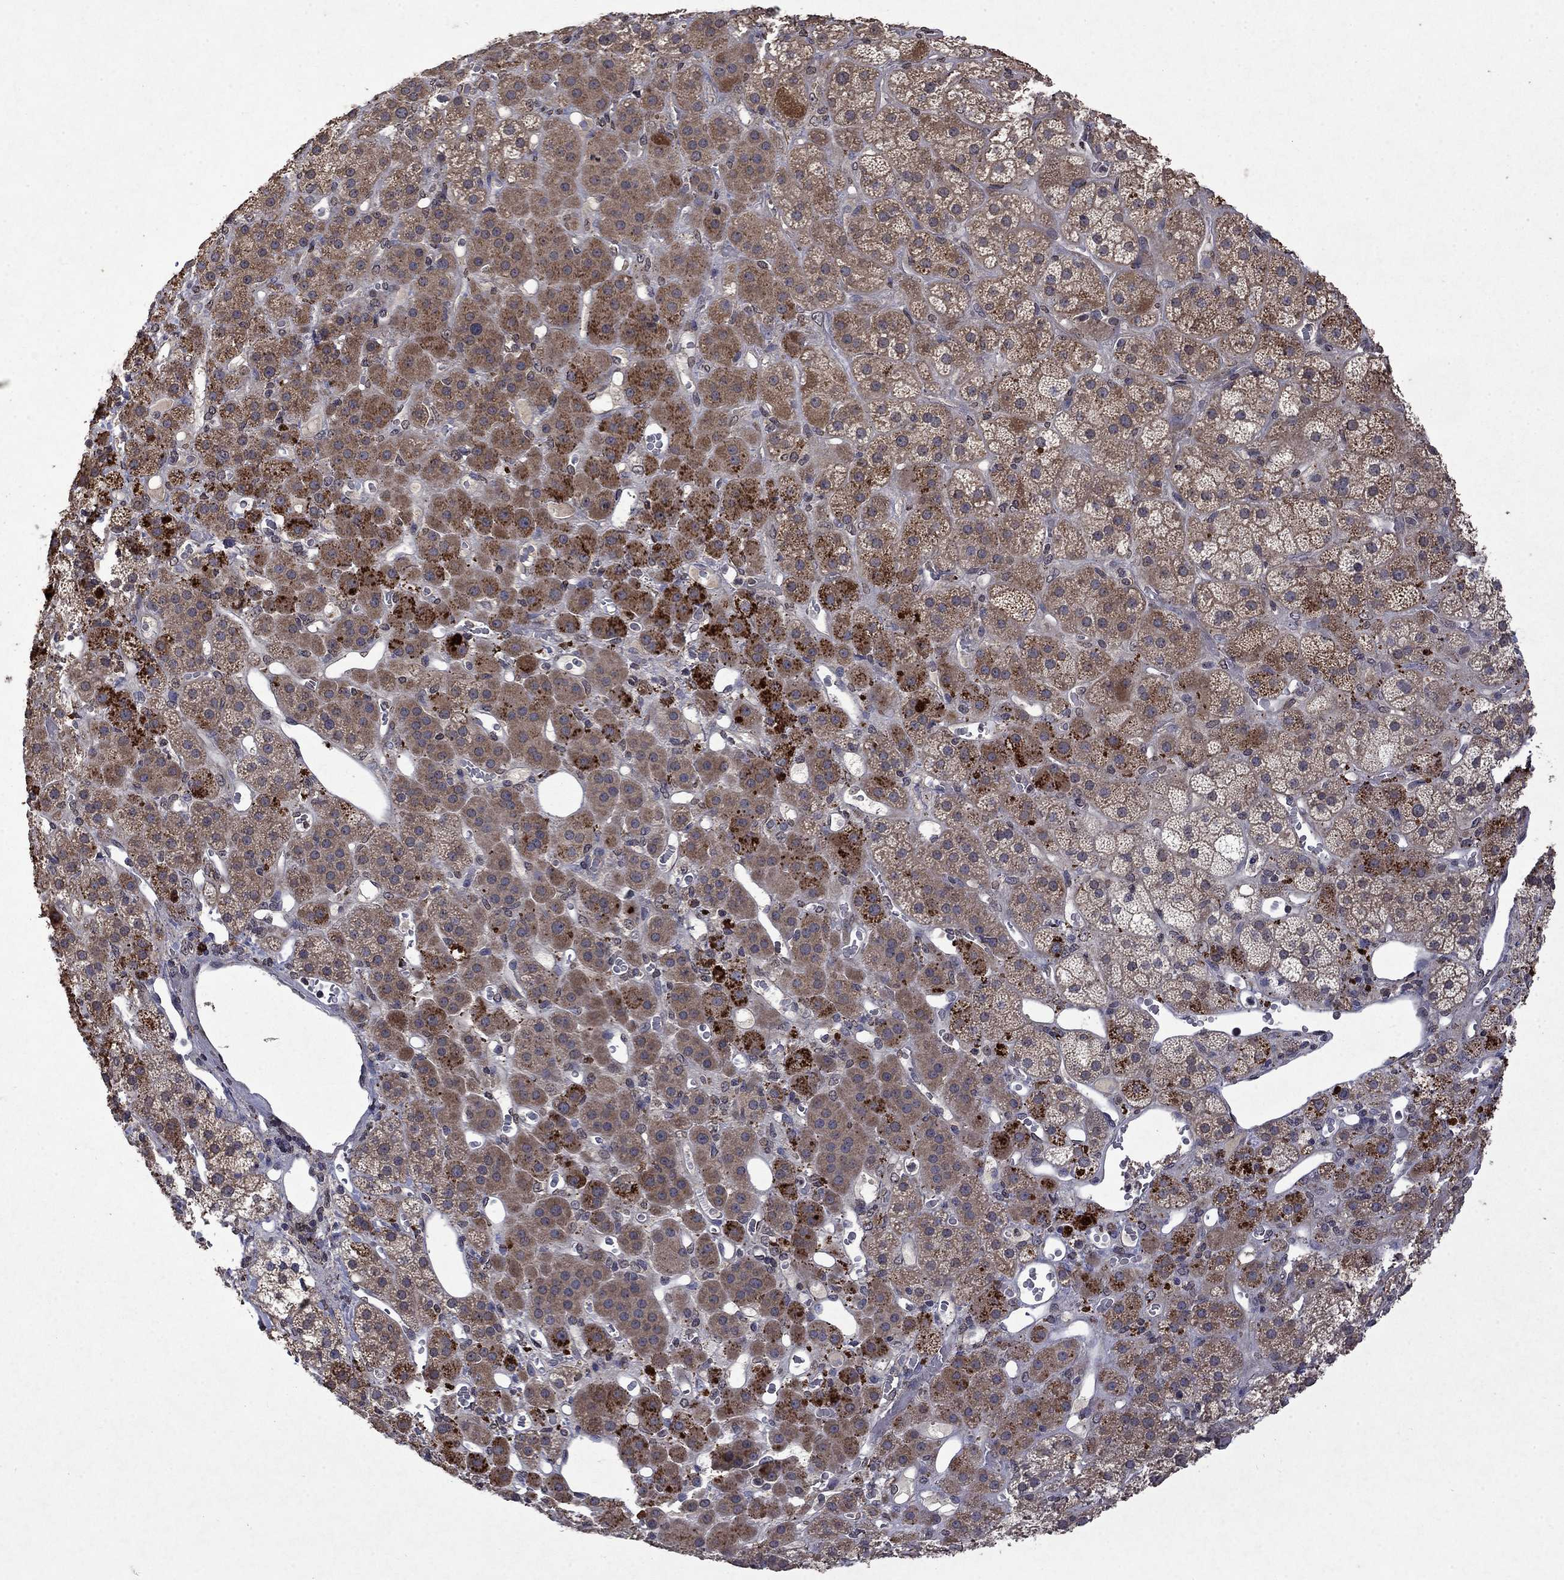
{"staining": {"intensity": "strong", "quantity": "<25%", "location": "cytoplasmic/membranous"}, "tissue": "adrenal gland", "cell_type": "Glandular cells", "image_type": "normal", "snomed": [{"axis": "morphology", "description": "Normal tissue, NOS"}, {"axis": "topography", "description": "Adrenal gland"}], "caption": "A high-resolution photomicrograph shows immunohistochemistry (IHC) staining of benign adrenal gland, which shows strong cytoplasmic/membranous expression in approximately <25% of glandular cells.", "gene": "TTC38", "patient": {"sex": "male", "age": 57}}